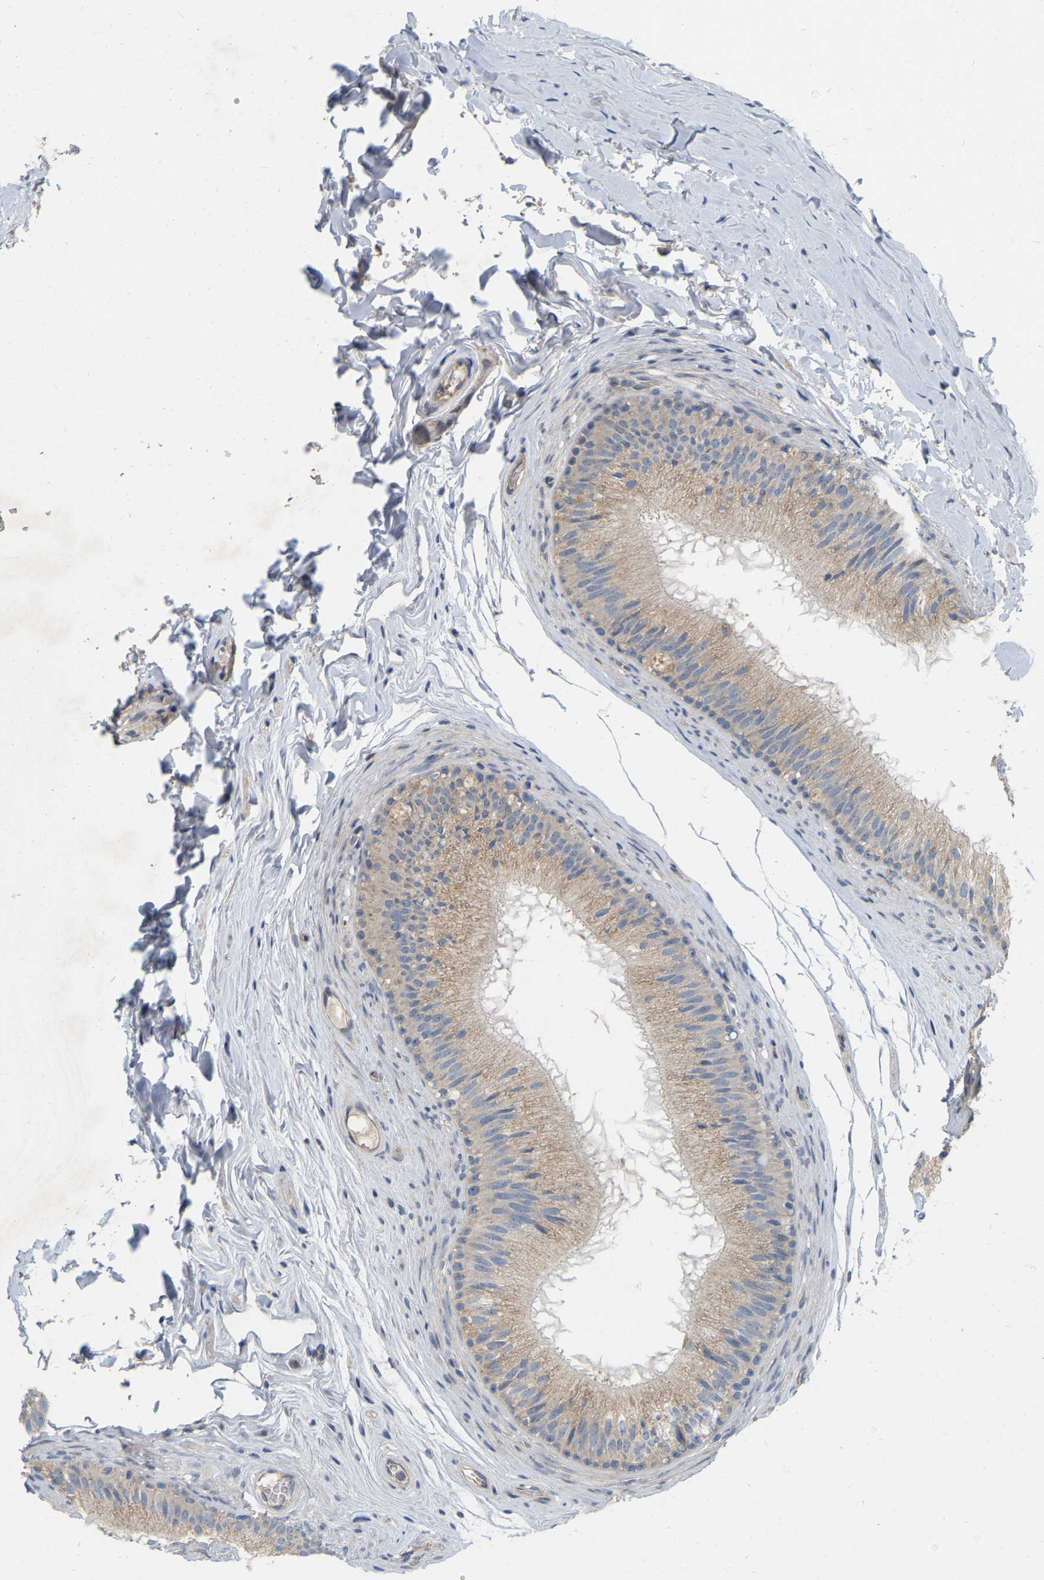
{"staining": {"intensity": "weak", "quantity": "25%-75%", "location": "cytoplasmic/membranous"}, "tissue": "epididymis", "cell_type": "Glandular cells", "image_type": "normal", "snomed": [{"axis": "morphology", "description": "Normal tissue, NOS"}, {"axis": "topography", "description": "Testis"}, {"axis": "topography", "description": "Epididymis"}], "caption": "This is a histology image of IHC staining of benign epididymis, which shows weak positivity in the cytoplasmic/membranous of glandular cells.", "gene": "SSH1", "patient": {"sex": "male", "age": 36}}